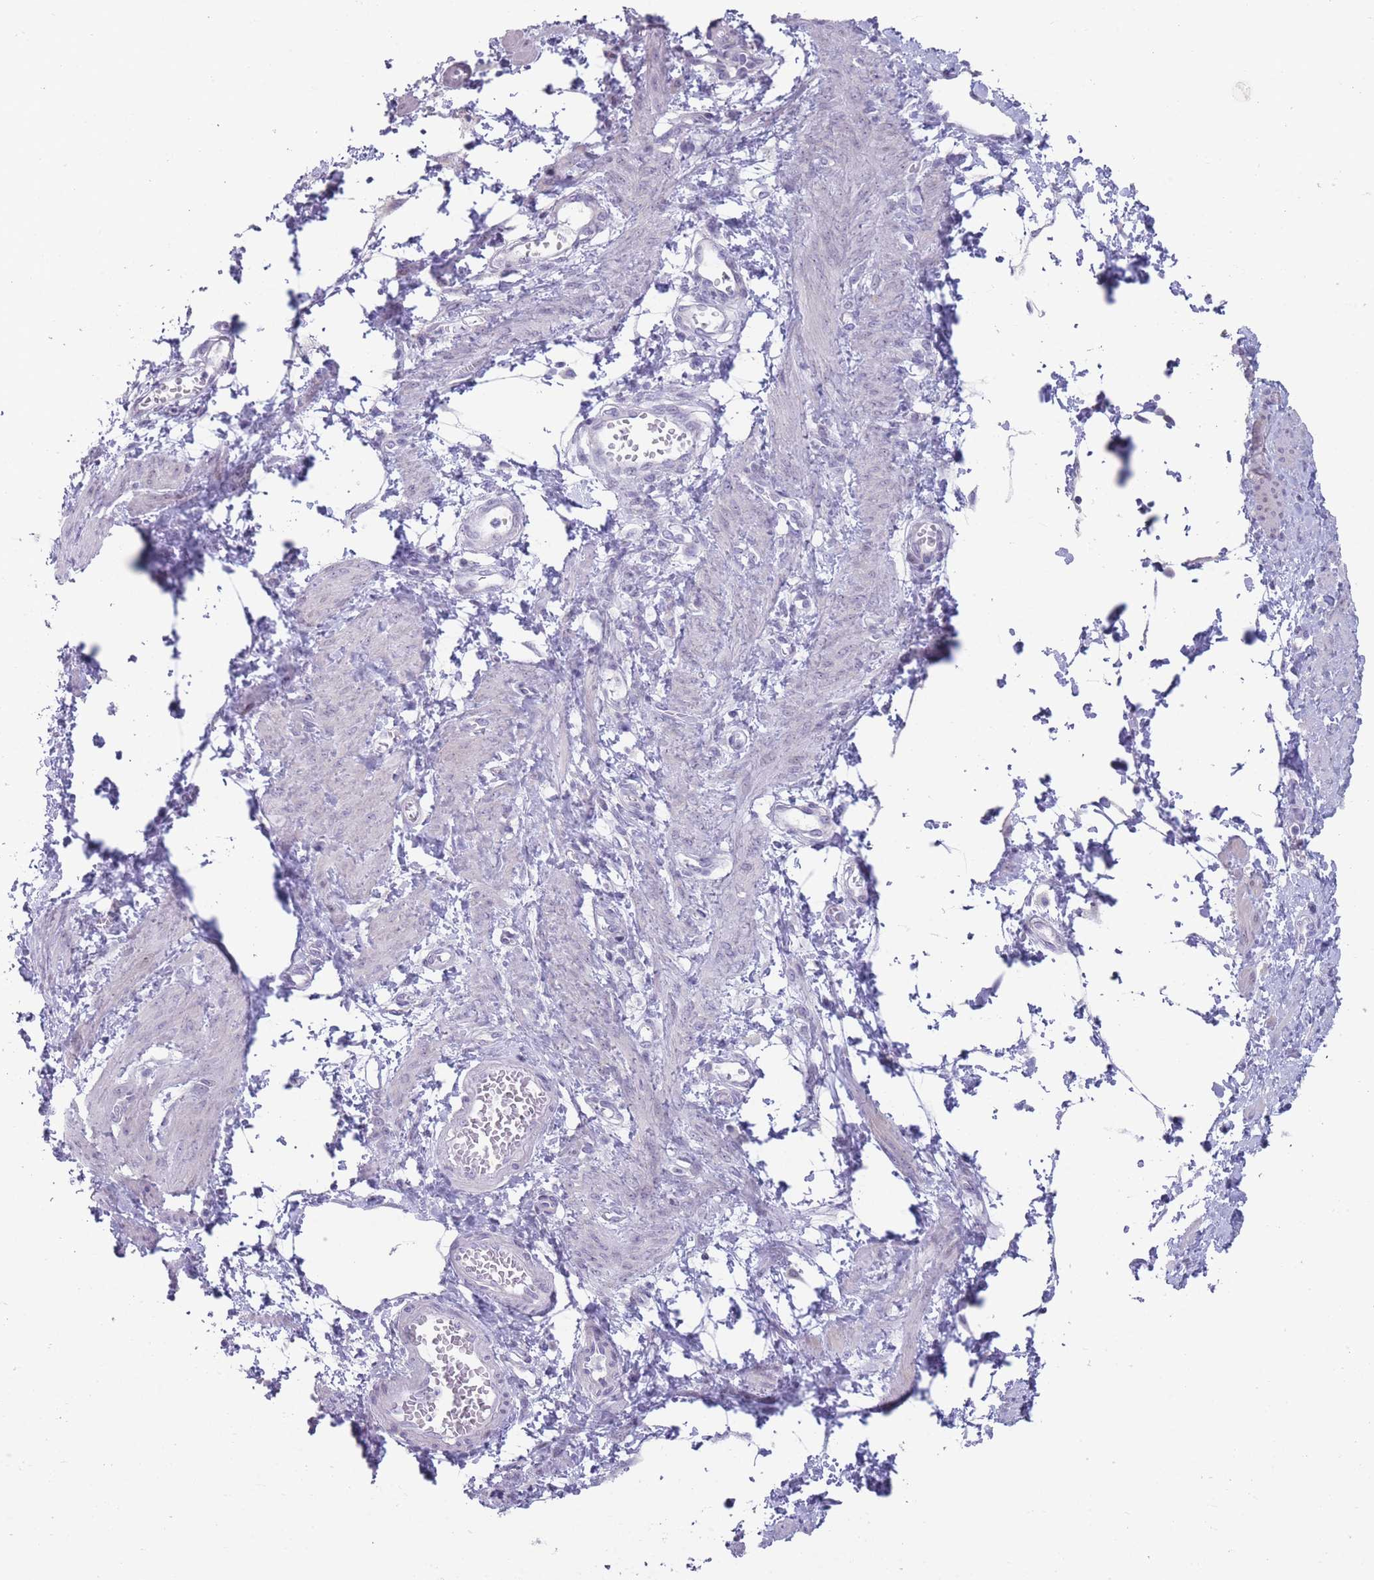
{"staining": {"intensity": "moderate", "quantity": "<25%", "location": "cytoplasmic/membranous"}, "tissue": "smooth muscle", "cell_type": "Smooth muscle cells", "image_type": "normal", "snomed": [{"axis": "morphology", "description": "Normal tissue, NOS"}, {"axis": "topography", "description": "Smooth muscle"}, {"axis": "topography", "description": "Uterus"}], "caption": "Protein expression analysis of normal smooth muscle demonstrates moderate cytoplasmic/membranous staining in approximately <25% of smooth muscle cells. Using DAB (3,3'-diaminobenzidine) (brown) and hematoxylin (blue) stains, captured at high magnification using brightfield microscopy.", "gene": "PAIP2B", "patient": {"sex": "female", "age": 39}}